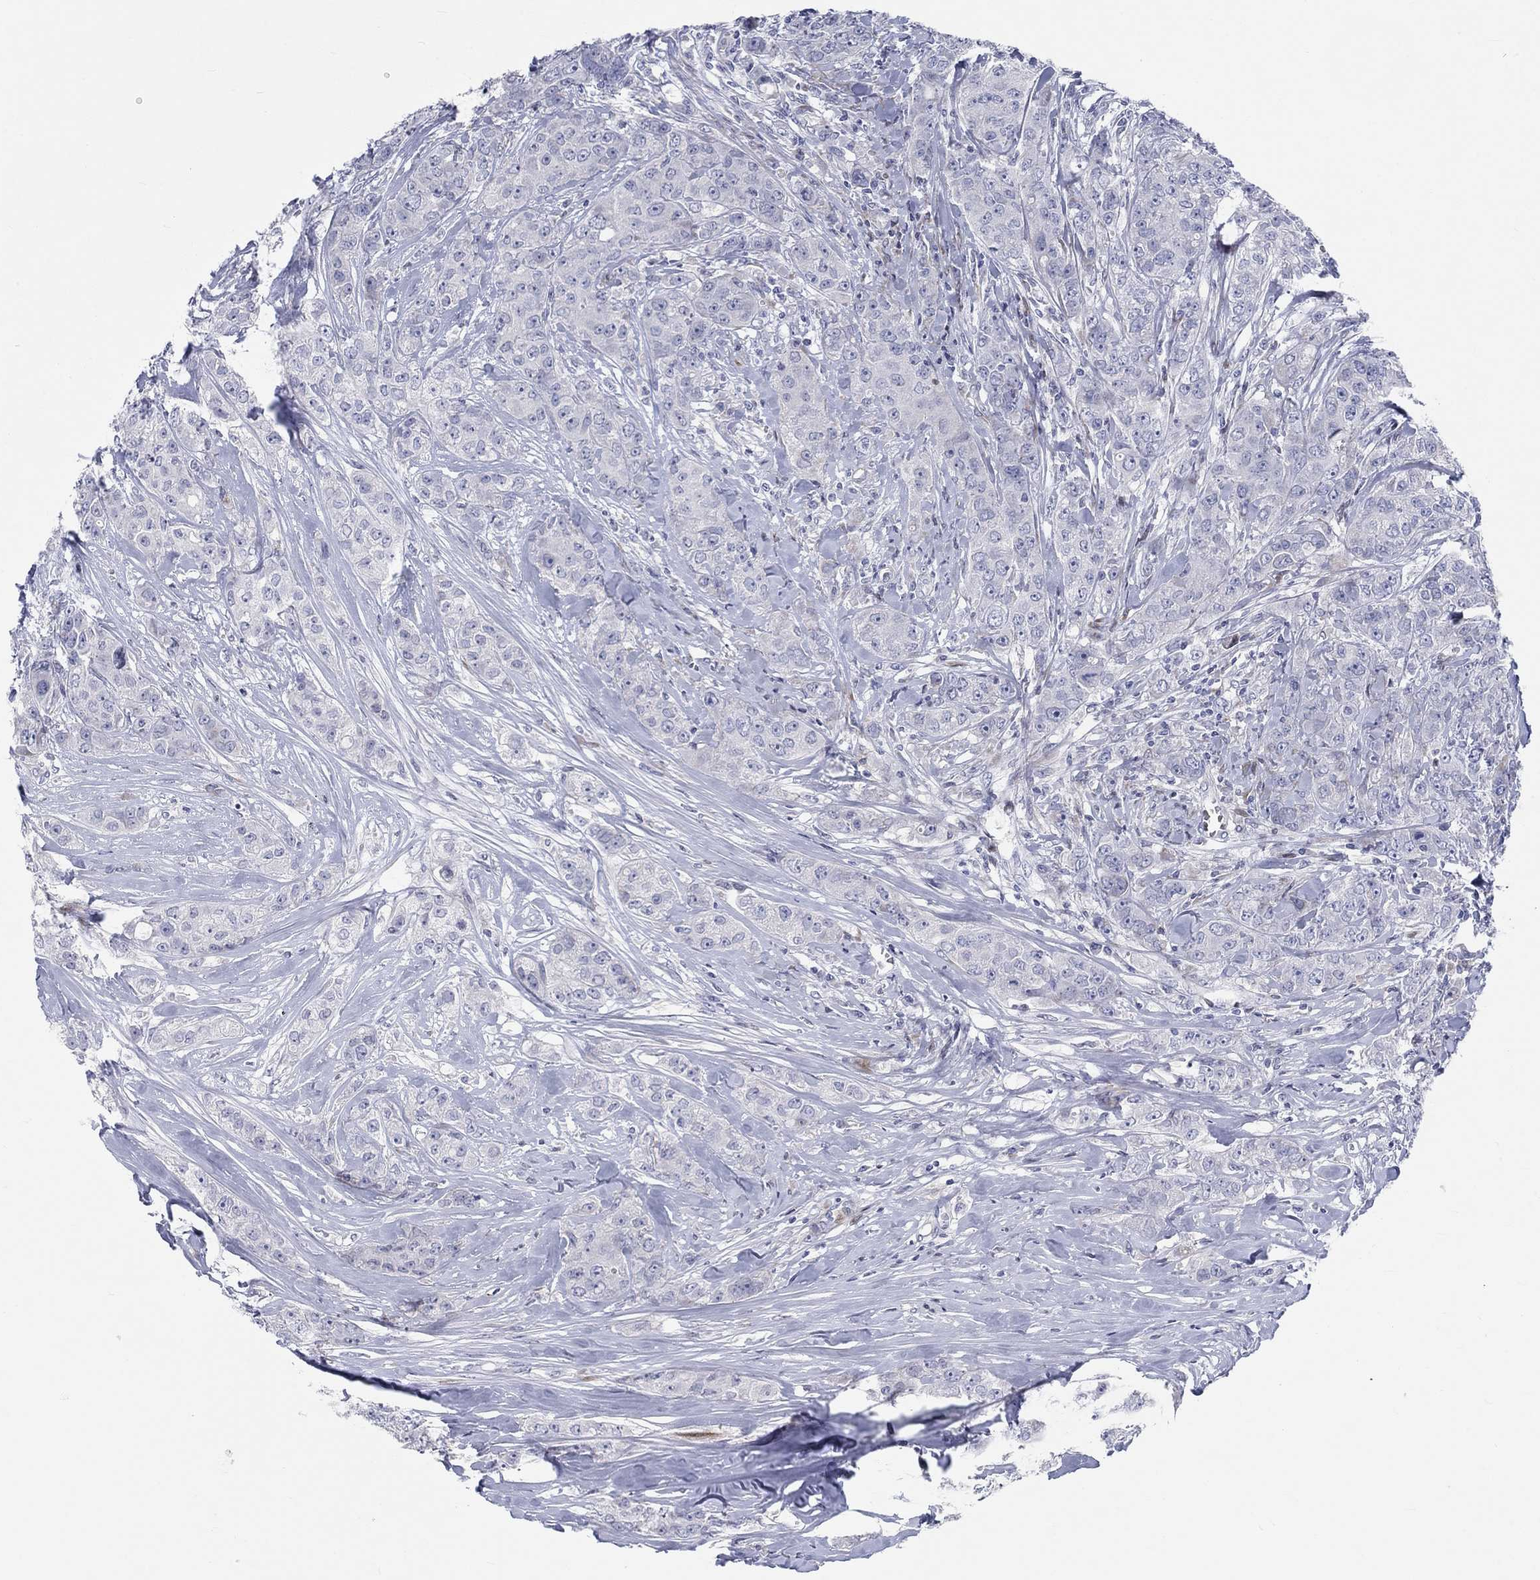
{"staining": {"intensity": "negative", "quantity": "none", "location": "none"}, "tissue": "breast cancer", "cell_type": "Tumor cells", "image_type": "cancer", "snomed": [{"axis": "morphology", "description": "Duct carcinoma"}, {"axis": "topography", "description": "Breast"}], "caption": "Tumor cells show no significant positivity in breast invasive ductal carcinoma.", "gene": "ARHGAP36", "patient": {"sex": "female", "age": 43}}